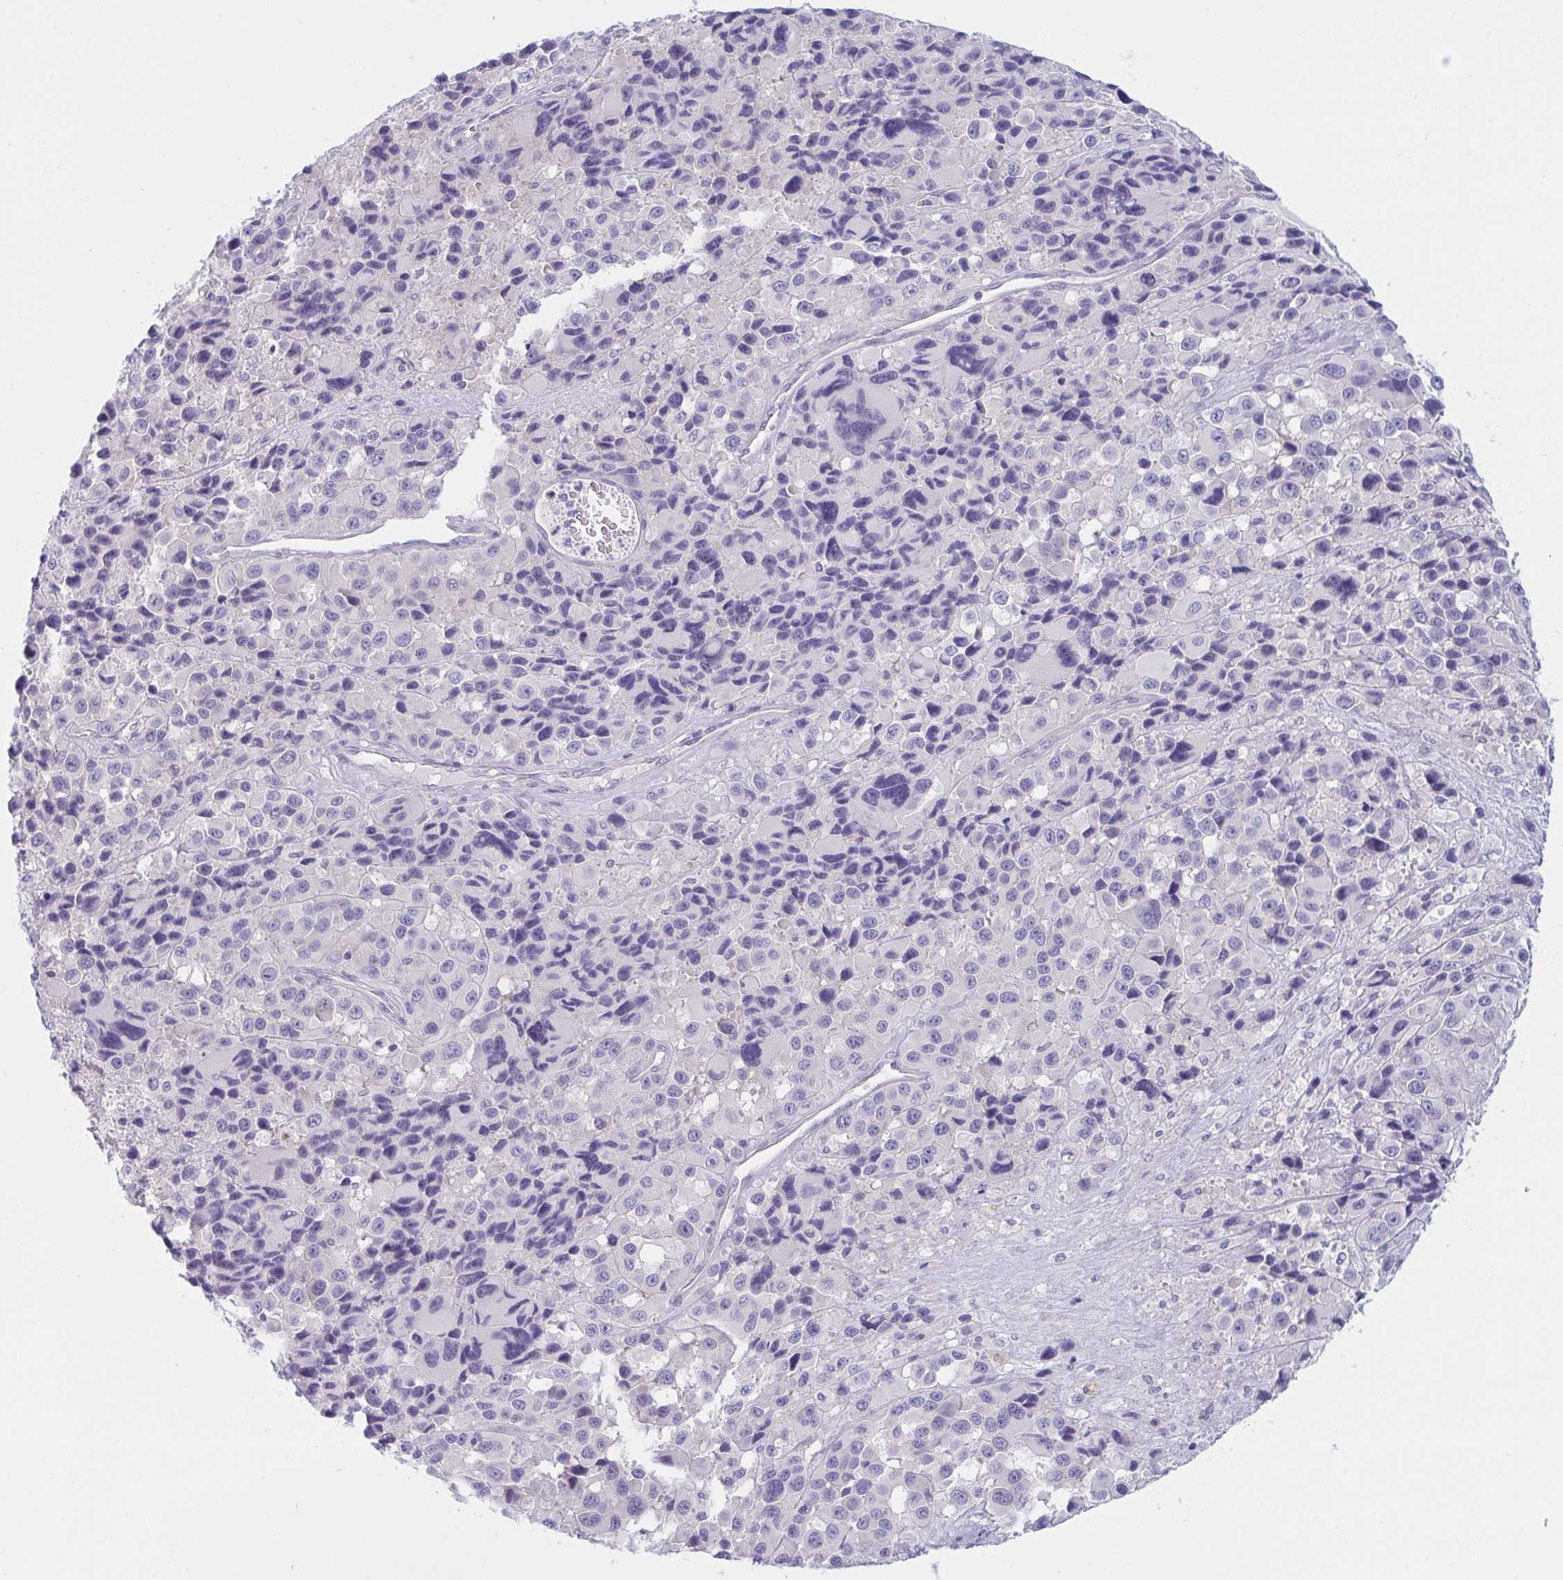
{"staining": {"intensity": "negative", "quantity": "none", "location": "none"}, "tissue": "melanoma", "cell_type": "Tumor cells", "image_type": "cancer", "snomed": [{"axis": "morphology", "description": "Malignant melanoma, Metastatic site"}, {"axis": "topography", "description": "Lymph node"}], "caption": "Micrograph shows no protein expression in tumor cells of malignant melanoma (metastatic site) tissue.", "gene": "NAA30", "patient": {"sex": "female", "age": 65}}